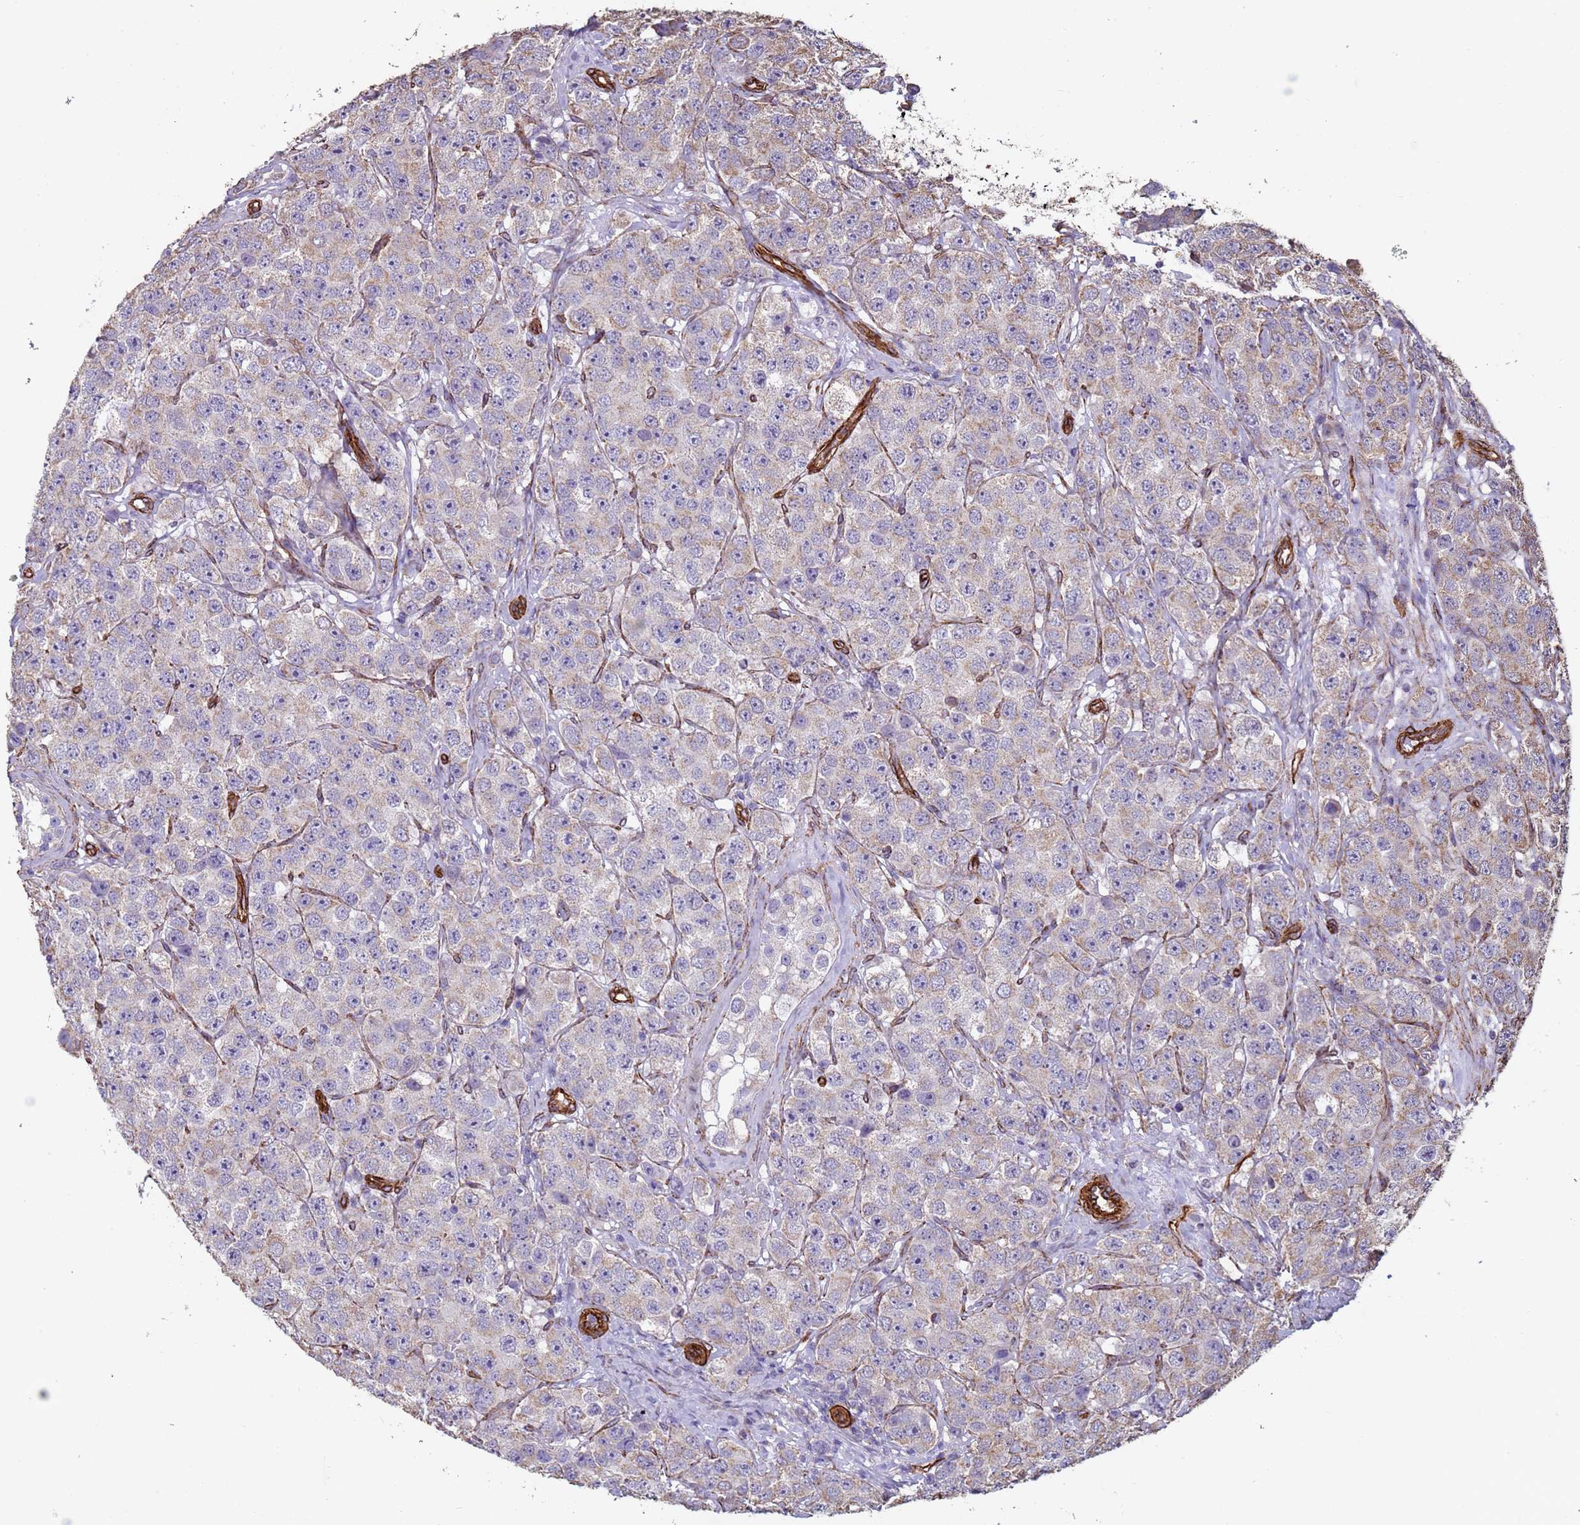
{"staining": {"intensity": "weak", "quantity": "<25%", "location": "cytoplasmic/membranous"}, "tissue": "testis cancer", "cell_type": "Tumor cells", "image_type": "cancer", "snomed": [{"axis": "morphology", "description": "Seminoma, NOS"}, {"axis": "topography", "description": "Testis"}], "caption": "DAB (3,3'-diaminobenzidine) immunohistochemical staining of testis cancer shows no significant expression in tumor cells.", "gene": "GASK1A", "patient": {"sex": "male", "age": 28}}